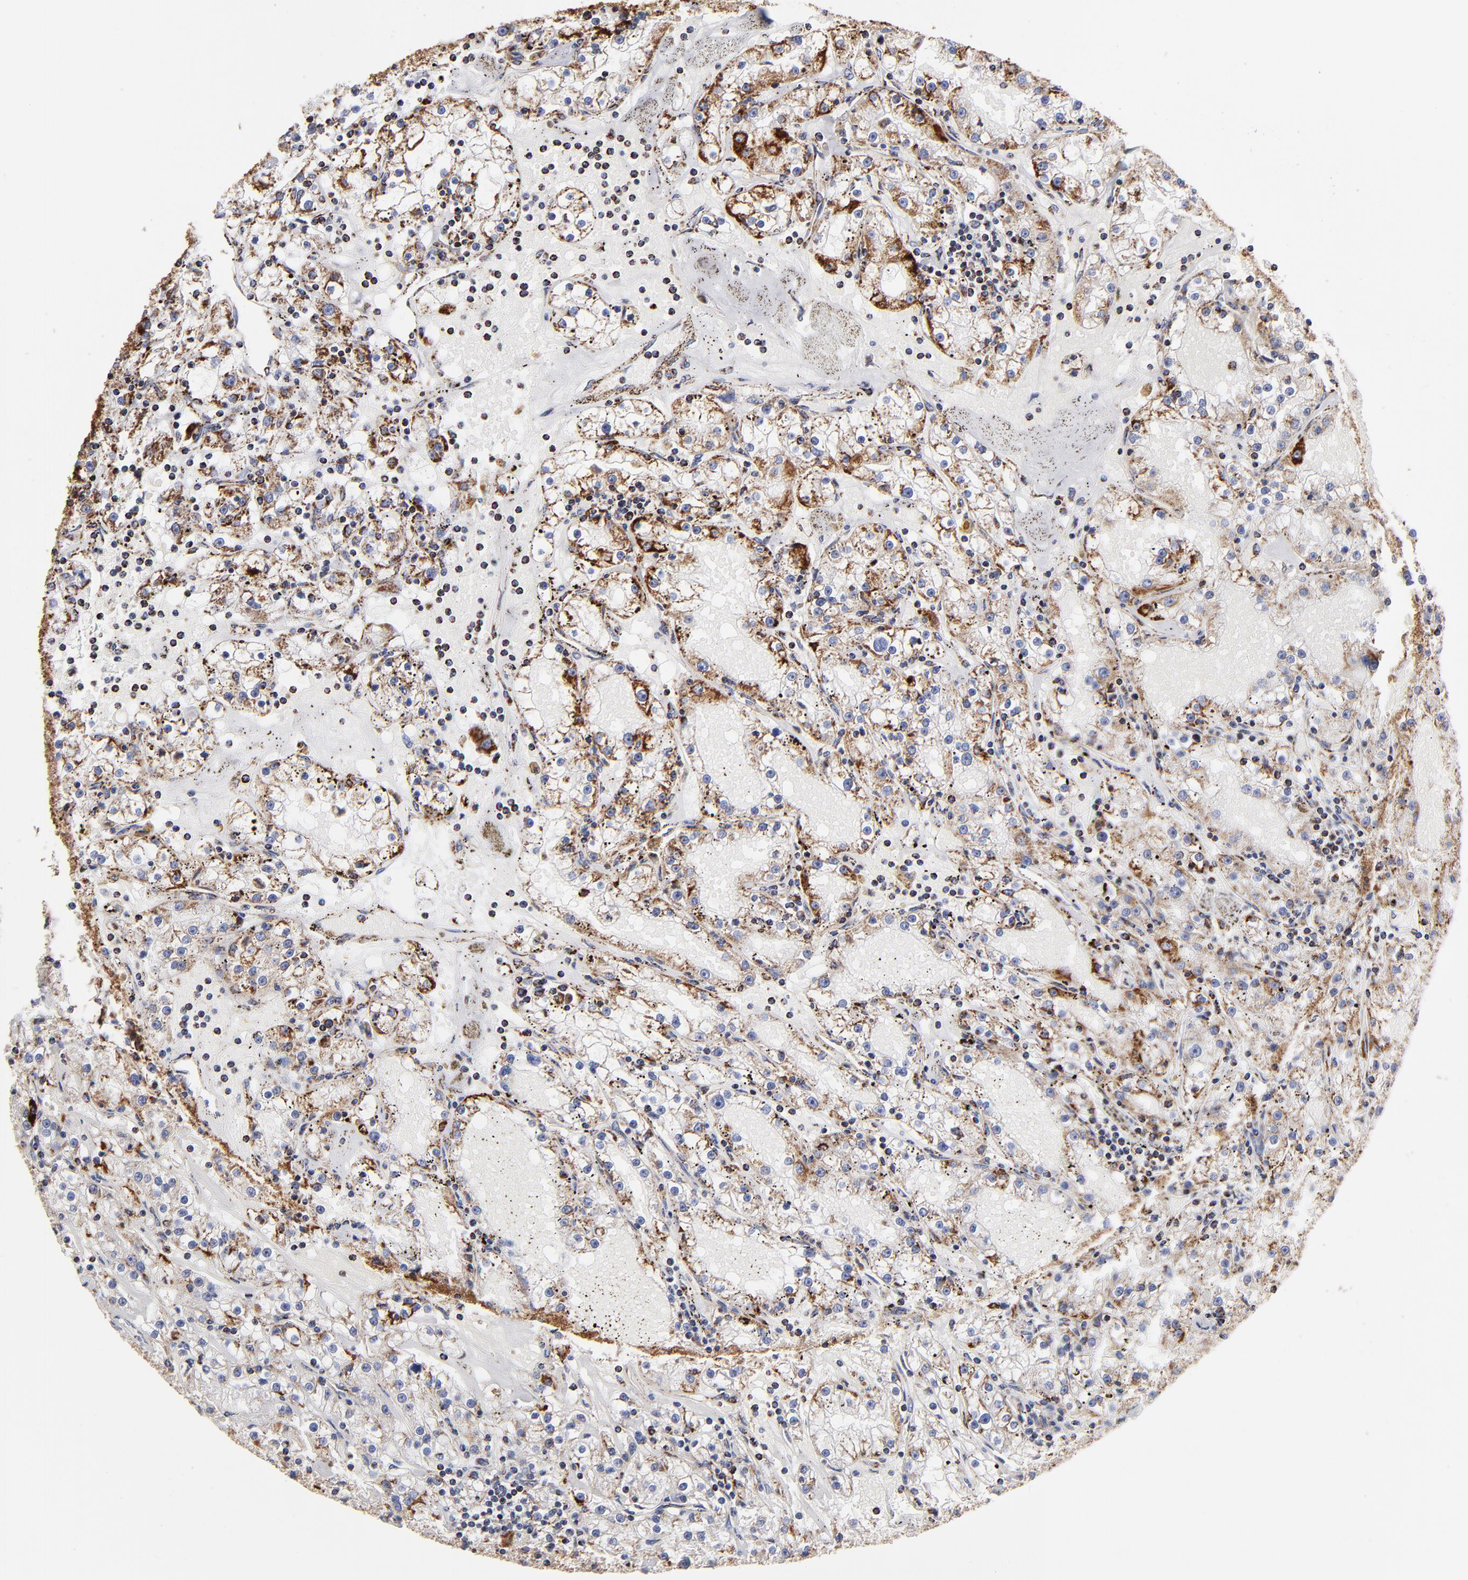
{"staining": {"intensity": "strong", "quantity": ">75%", "location": "cytoplasmic/membranous"}, "tissue": "renal cancer", "cell_type": "Tumor cells", "image_type": "cancer", "snomed": [{"axis": "morphology", "description": "Adenocarcinoma, NOS"}, {"axis": "topography", "description": "Kidney"}], "caption": "A histopathology image of human renal adenocarcinoma stained for a protein demonstrates strong cytoplasmic/membranous brown staining in tumor cells.", "gene": "PHB1", "patient": {"sex": "male", "age": 56}}